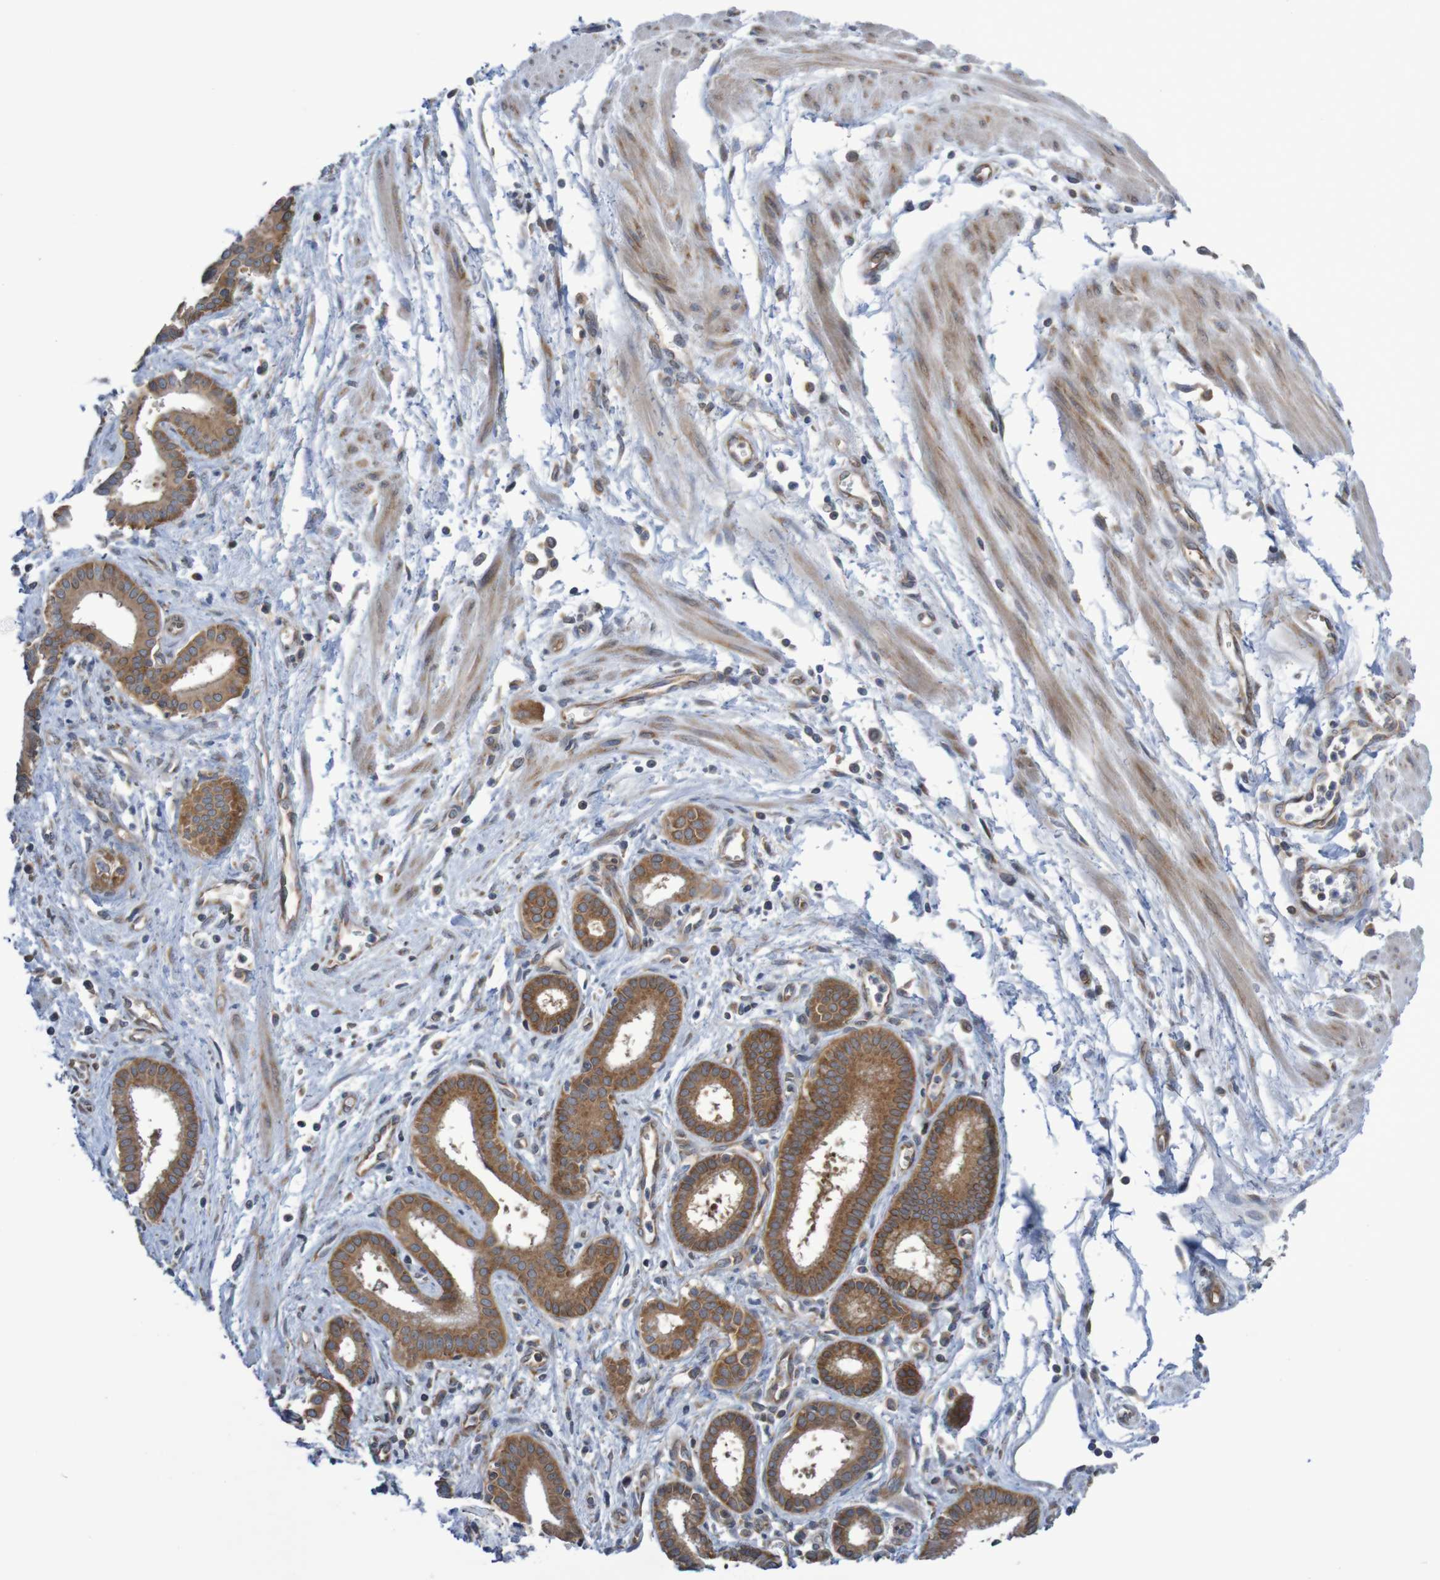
{"staining": {"intensity": "strong", "quantity": ">75%", "location": "cytoplasmic/membranous"}, "tissue": "pancreatic cancer", "cell_type": "Tumor cells", "image_type": "cancer", "snomed": [{"axis": "morphology", "description": "Normal tissue, NOS"}, {"axis": "topography", "description": "Lymph node"}], "caption": "Pancreatic cancer stained with immunohistochemistry (IHC) reveals strong cytoplasmic/membranous staining in approximately >75% of tumor cells.", "gene": "LRRC47", "patient": {"sex": "male", "age": 50}}